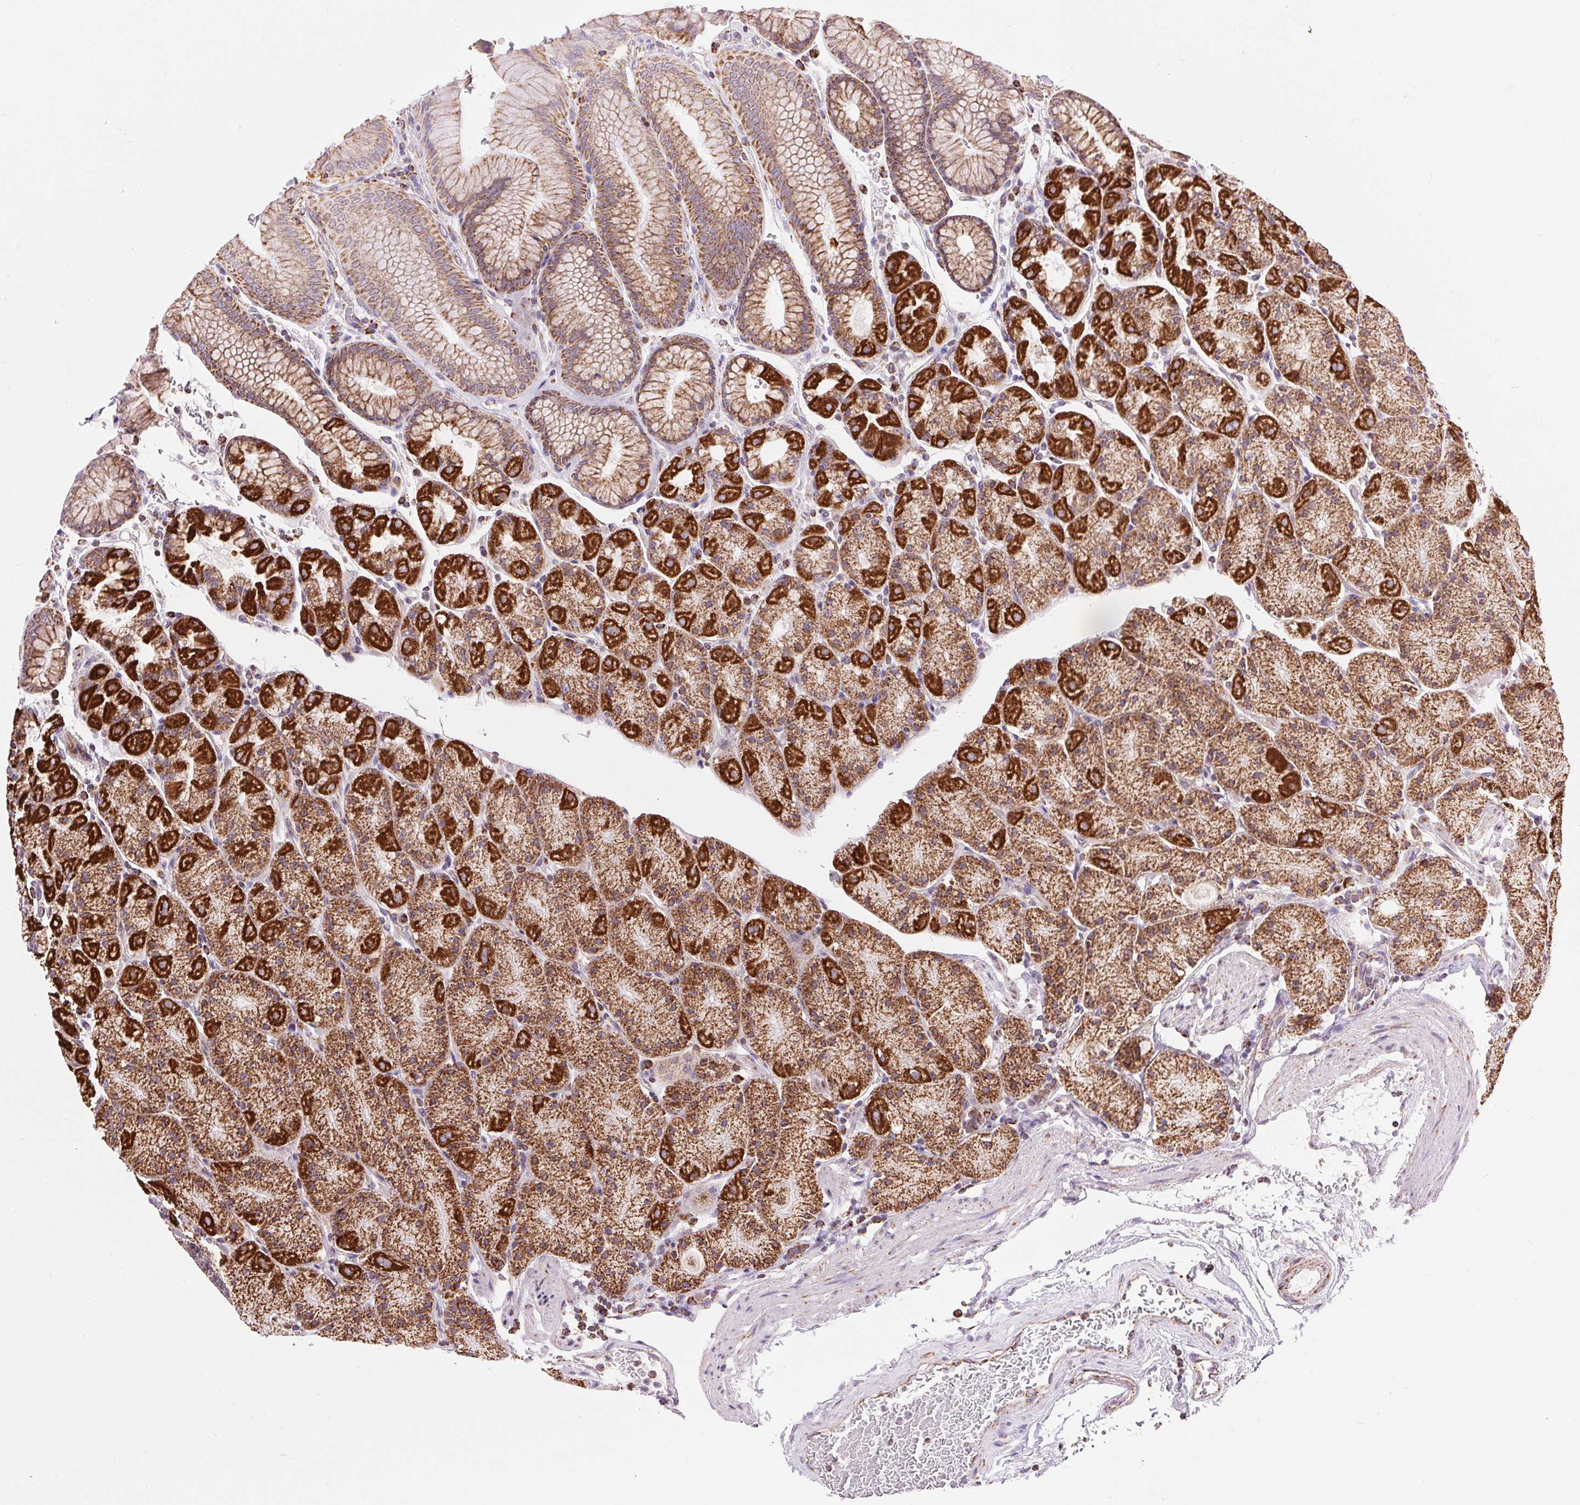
{"staining": {"intensity": "strong", "quantity": "<25%", "location": "cytoplasmic/membranous"}, "tissue": "stomach", "cell_type": "Glandular cells", "image_type": "normal", "snomed": [{"axis": "morphology", "description": "Normal tissue, NOS"}, {"axis": "topography", "description": "Stomach, upper"}, {"axis": "topography", "description": "Stomach"}], "caption": "Glandular cells reveal medium levels of strong cytoplasmic/membranous staining in about <25% of cells in normal stomach. Nuclei are stained in blue.", "gene": "ATP5PB", "patient": {"sex": "male", "age": 76}}